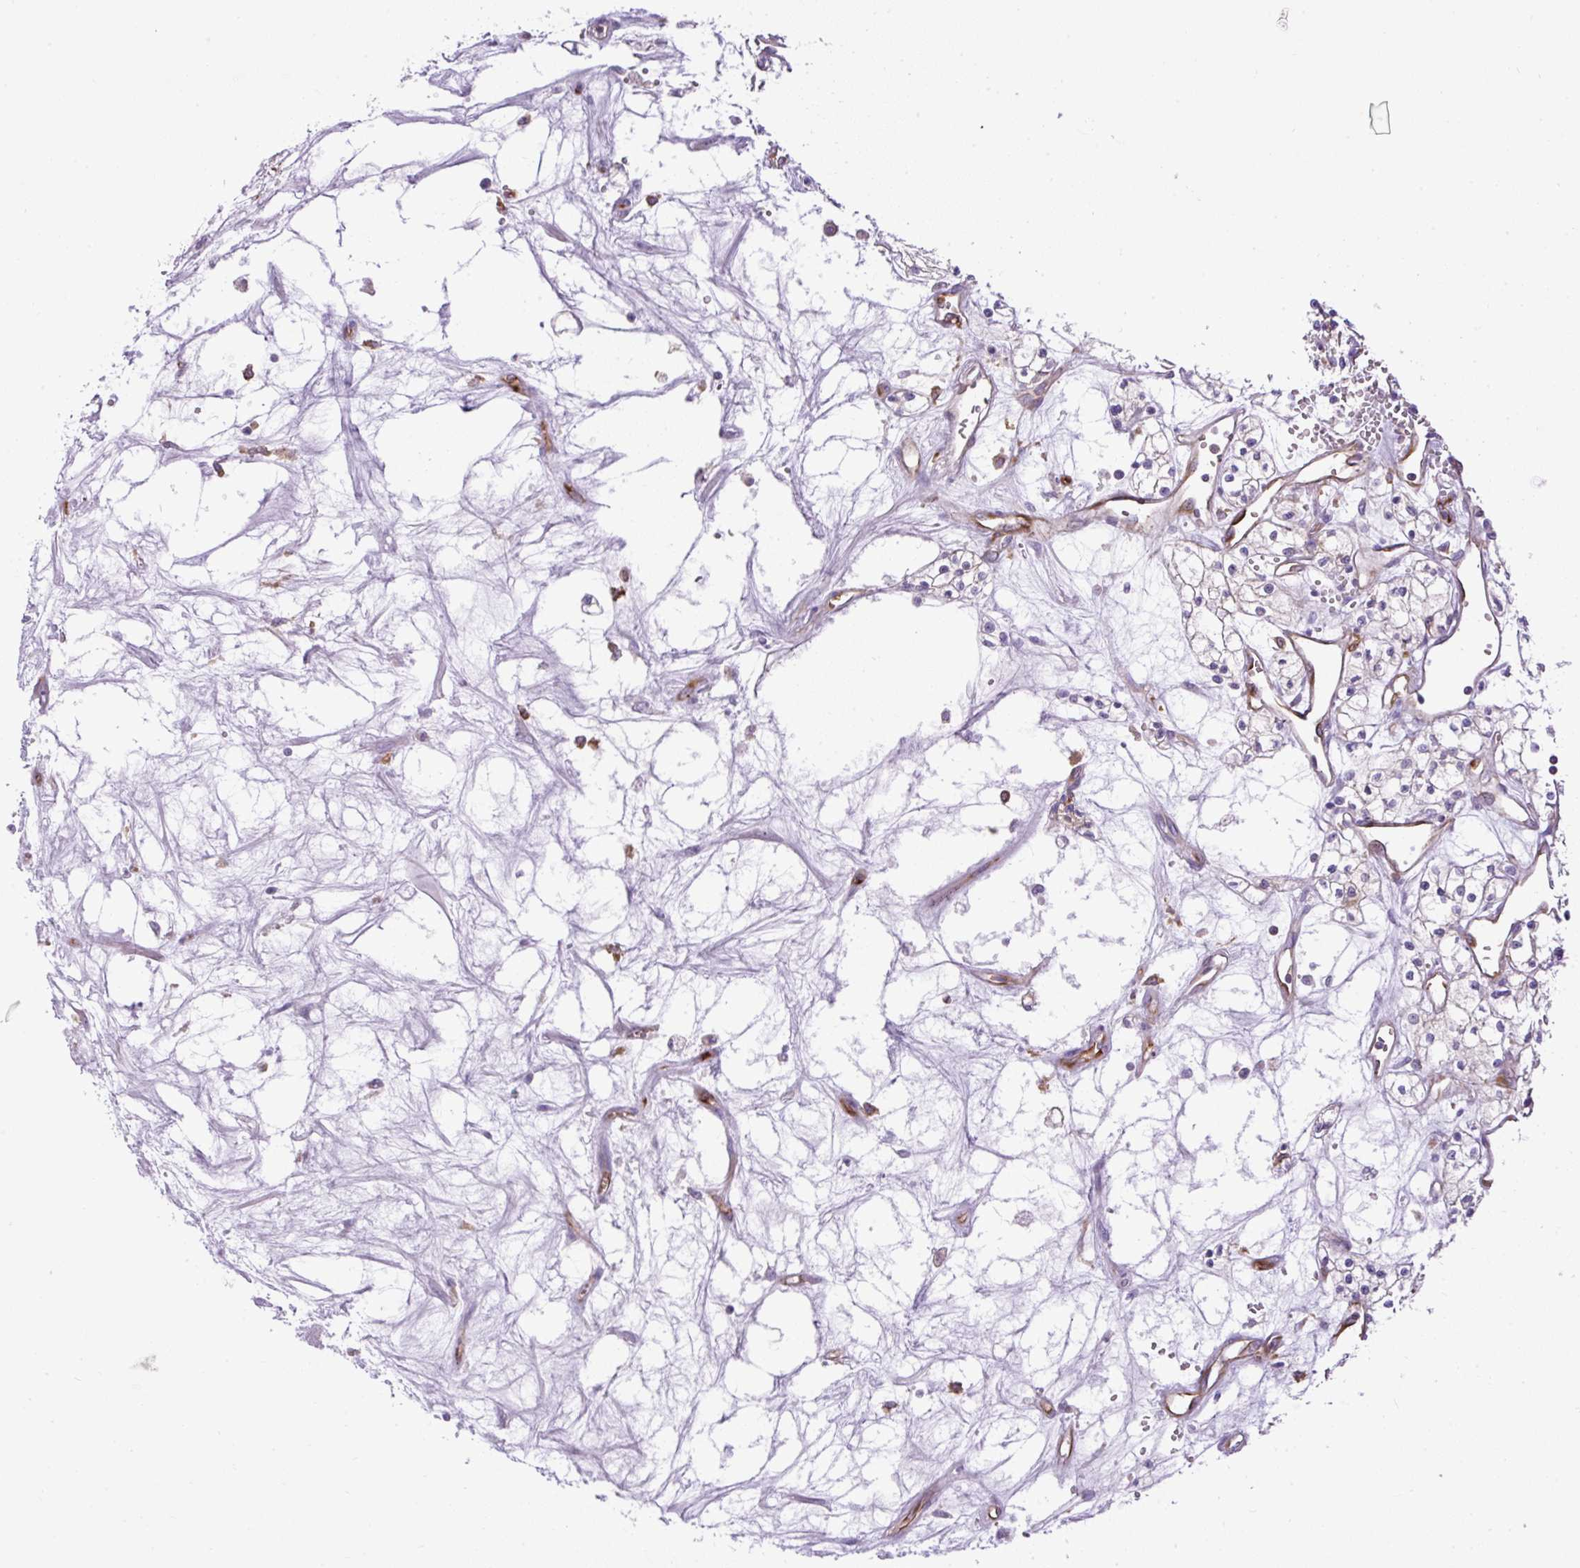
{"staining": {"intensity": "negative", "quantity": "none", "location": "none"}, "tissue": "renal cancer", "cell_type": "Tumor cells", "image_type": "cancer", "snomed": [{"axis": "morphology", "description": "Adenocarcinoma, NOS"}, {"axis": "topography", "description": "Kidney"}], "caption": "Tumor cells show no significant protein staining in renal adenocarcinoma.", "gene": "MAP1S", "patient": {"sex": "male", "age": 59}}